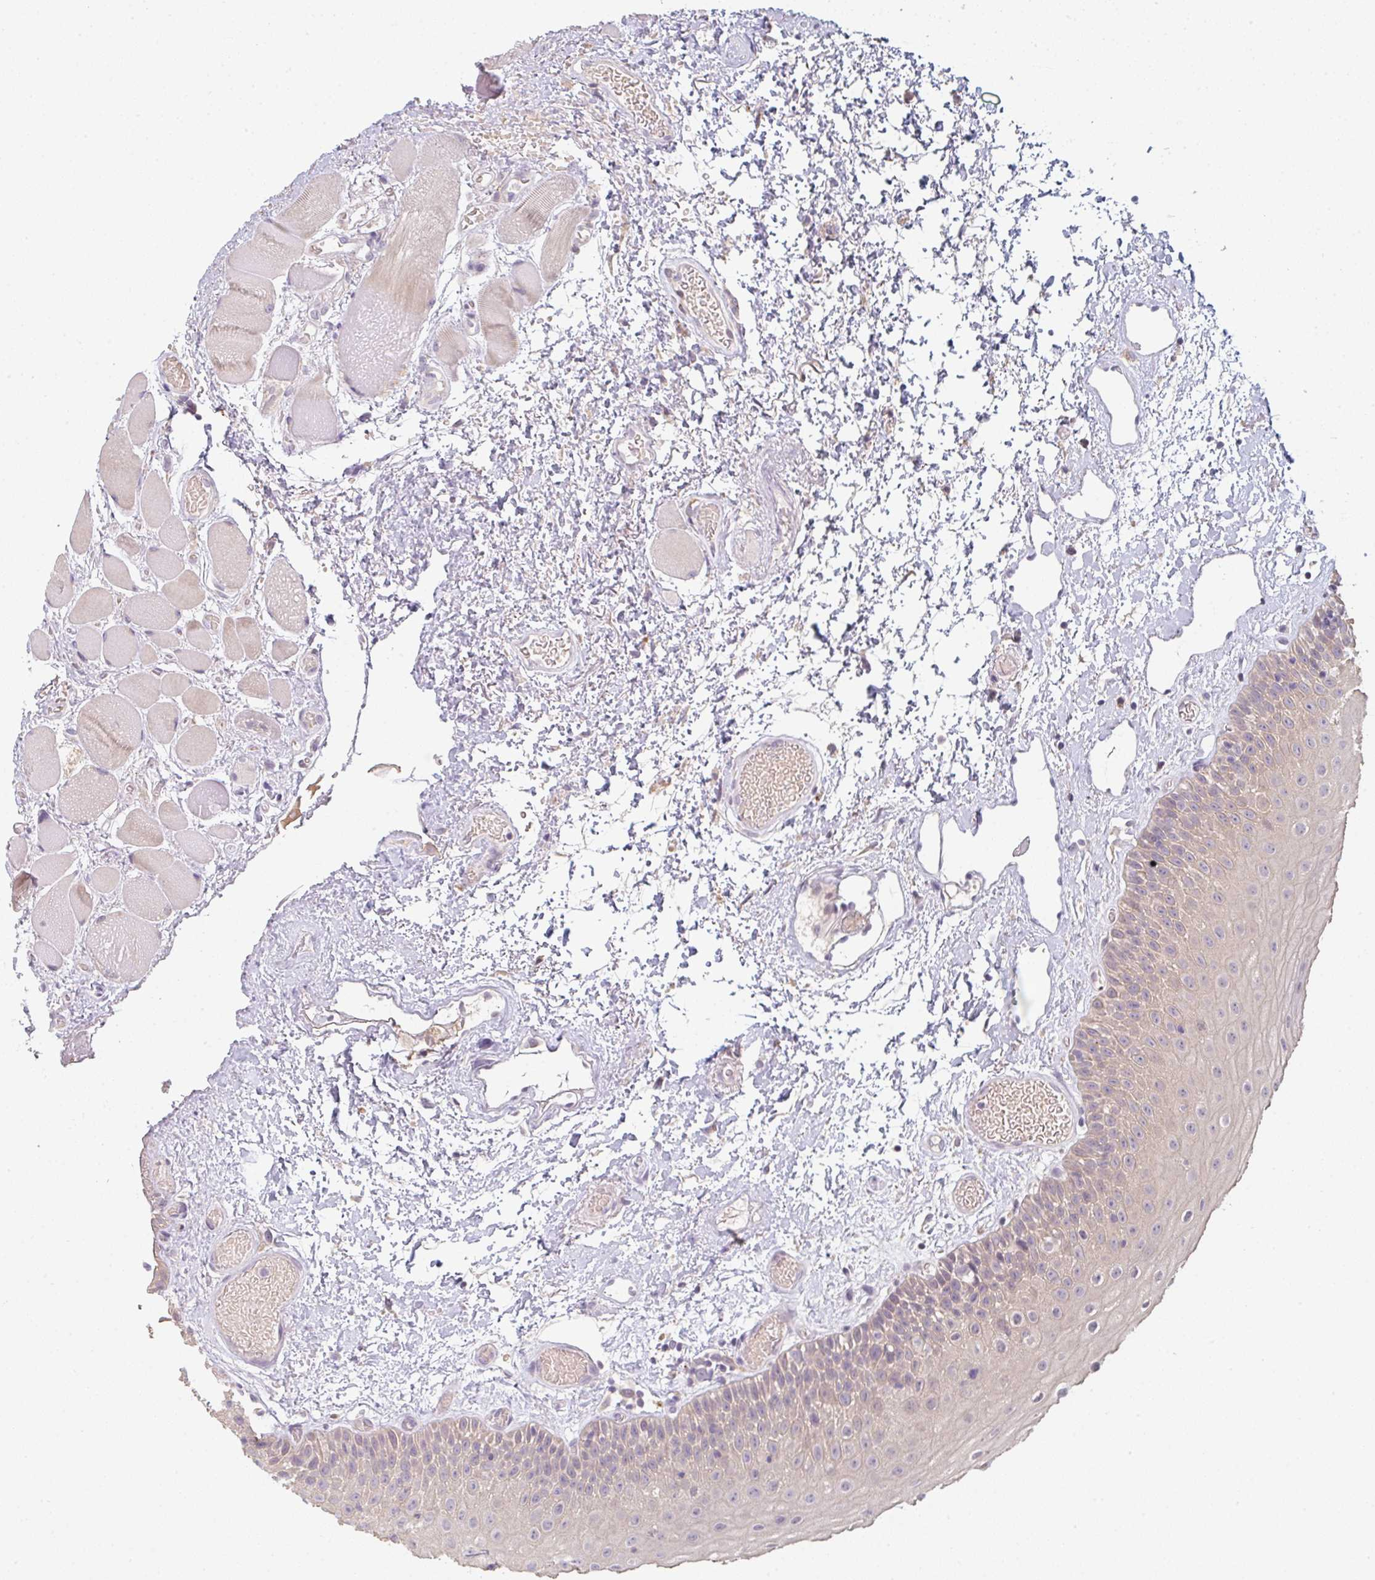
{"staining": {"intensity": "weak", "quantity": "<25%", "location": "cytoplasmic/membranous"}, "tissue": "oral mucosa", "cell_type": "Squamous epithelial cells", "image_type": "normal", "snomed": [{"axis": "morphology", "description": "Normal tissue, NOS"}, {"axis": "topography", "description": "Oral tissue"}], "caption": "Photomicrograph shows no significant protein staining in squamous epithelial cells of benign oral mucosa.", "gene": "TMEM237", "patient": {"sex": "female", "age": 82}}